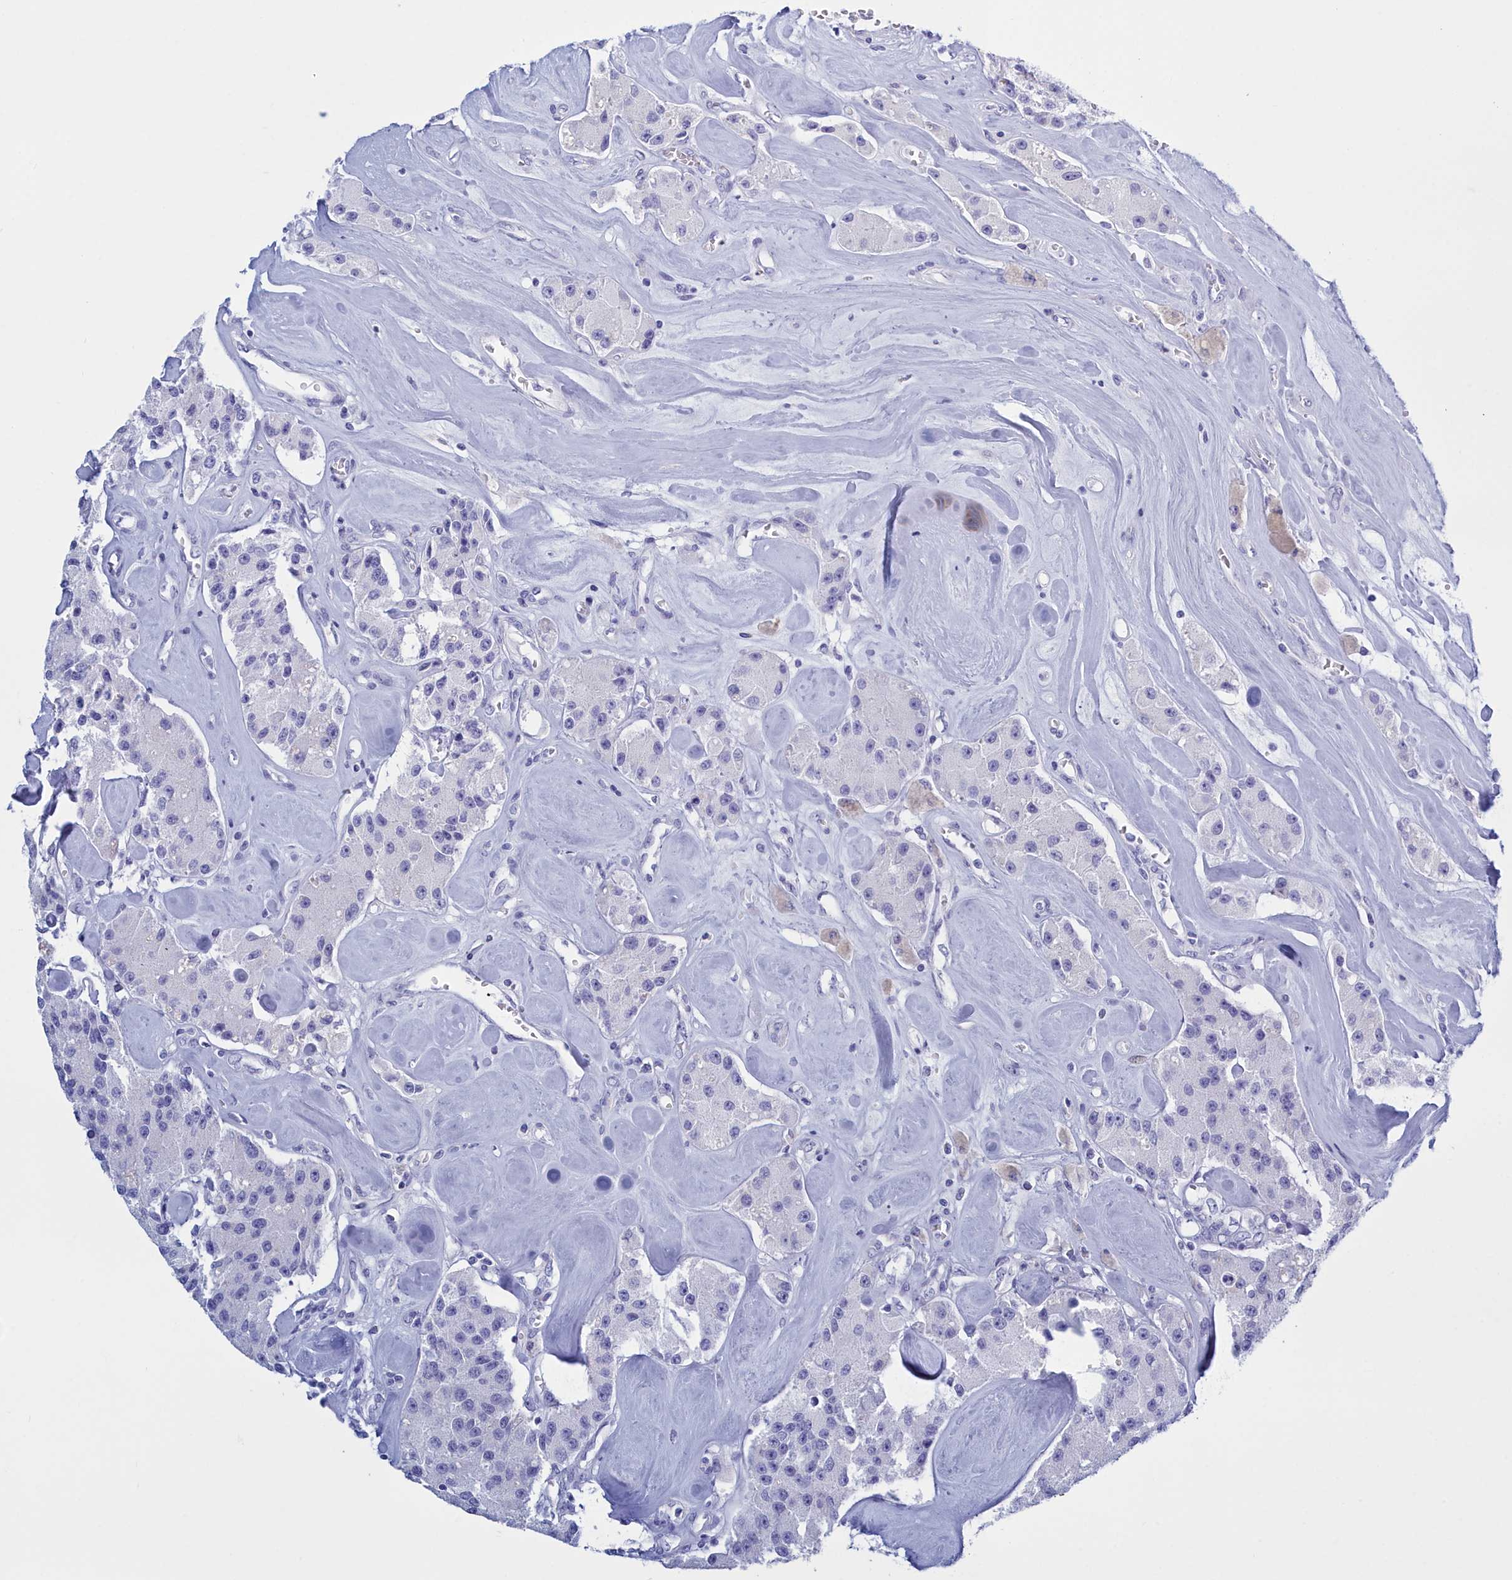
{"staining": {"intensity": "negative", "quantity": "none", "location": "none"}, "tissue": "carcinoid", "cell_type": "Tumor cells", "image_type": "cancer", "snomed": [{"axis": "morphology", "description": "Carcinoid, malignant, NOS"}, {"axis": "topography", "description": "Pancreas"}], "caption": "Immunohistochemical staining of human carcinoid (malignant) exhibits no significant staining in tumor cells. Brightfield microscopy of IHC stained with DAB (brown) and hematoxylin (blue), captured at high magnification.", "gene": "TMEM97", "patient": {"sex": "male", "age": 41}}